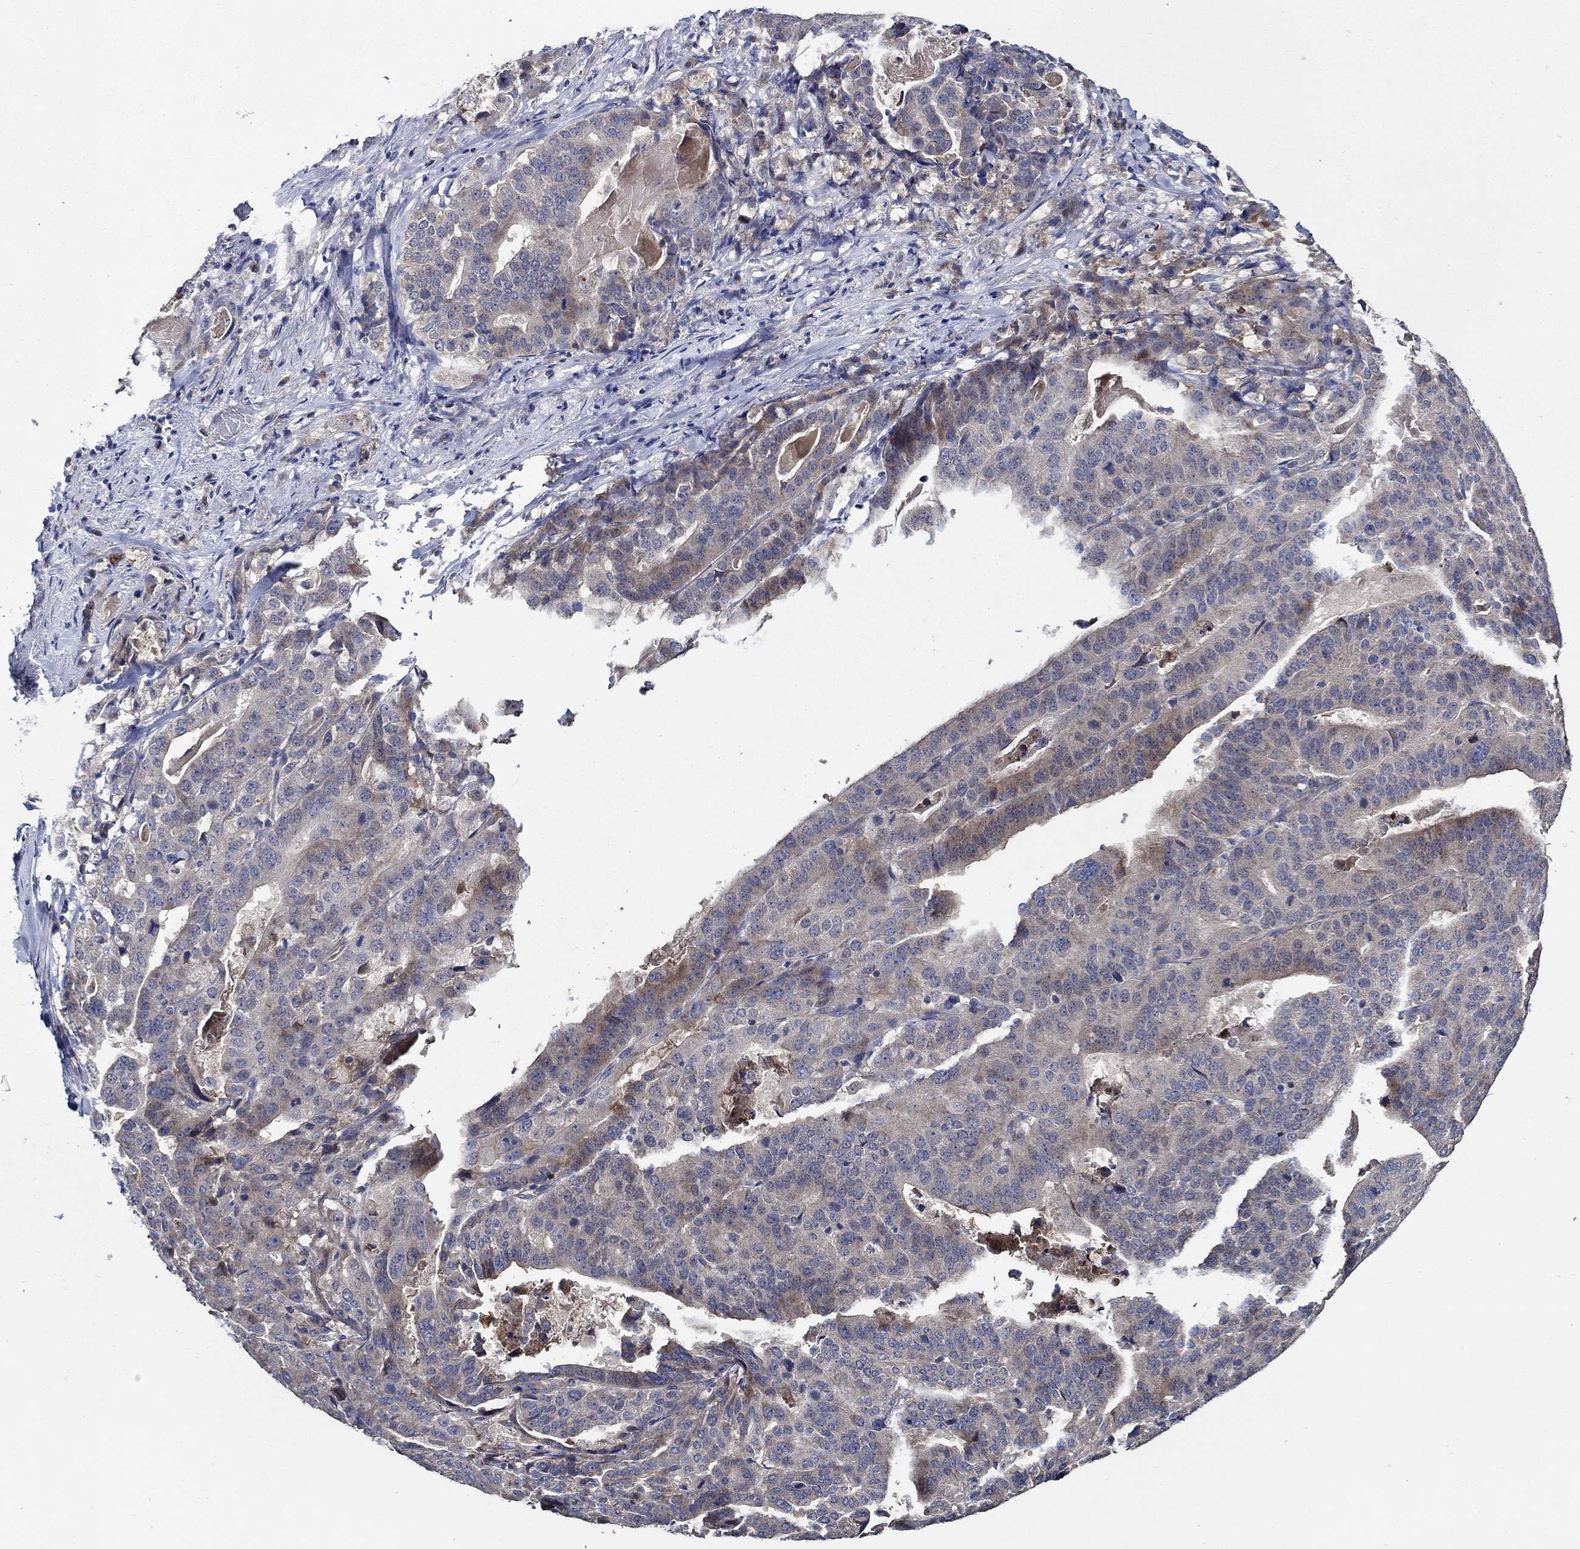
{"staining": {"intensity": "moderate", "quantity": "<25%", "location": "cytoplasmic/membranous"}, "tissue": "stomach cancer", "cell_type": "Tumor cells", "image_type": "cancer", "snomed": [{"axis": "morphology", "description": "Adenocarcinoma, NOS"}, {"axis": "topography", "description": "Stomach"}], "caption": "Tumor cells display low levels of moderate cytoplasmic/membranous positivity in about <25% of cells in adenocarcinoma (stomach).", "gene": "WDR53", "patient": {"sex": "male", "age": 48}}